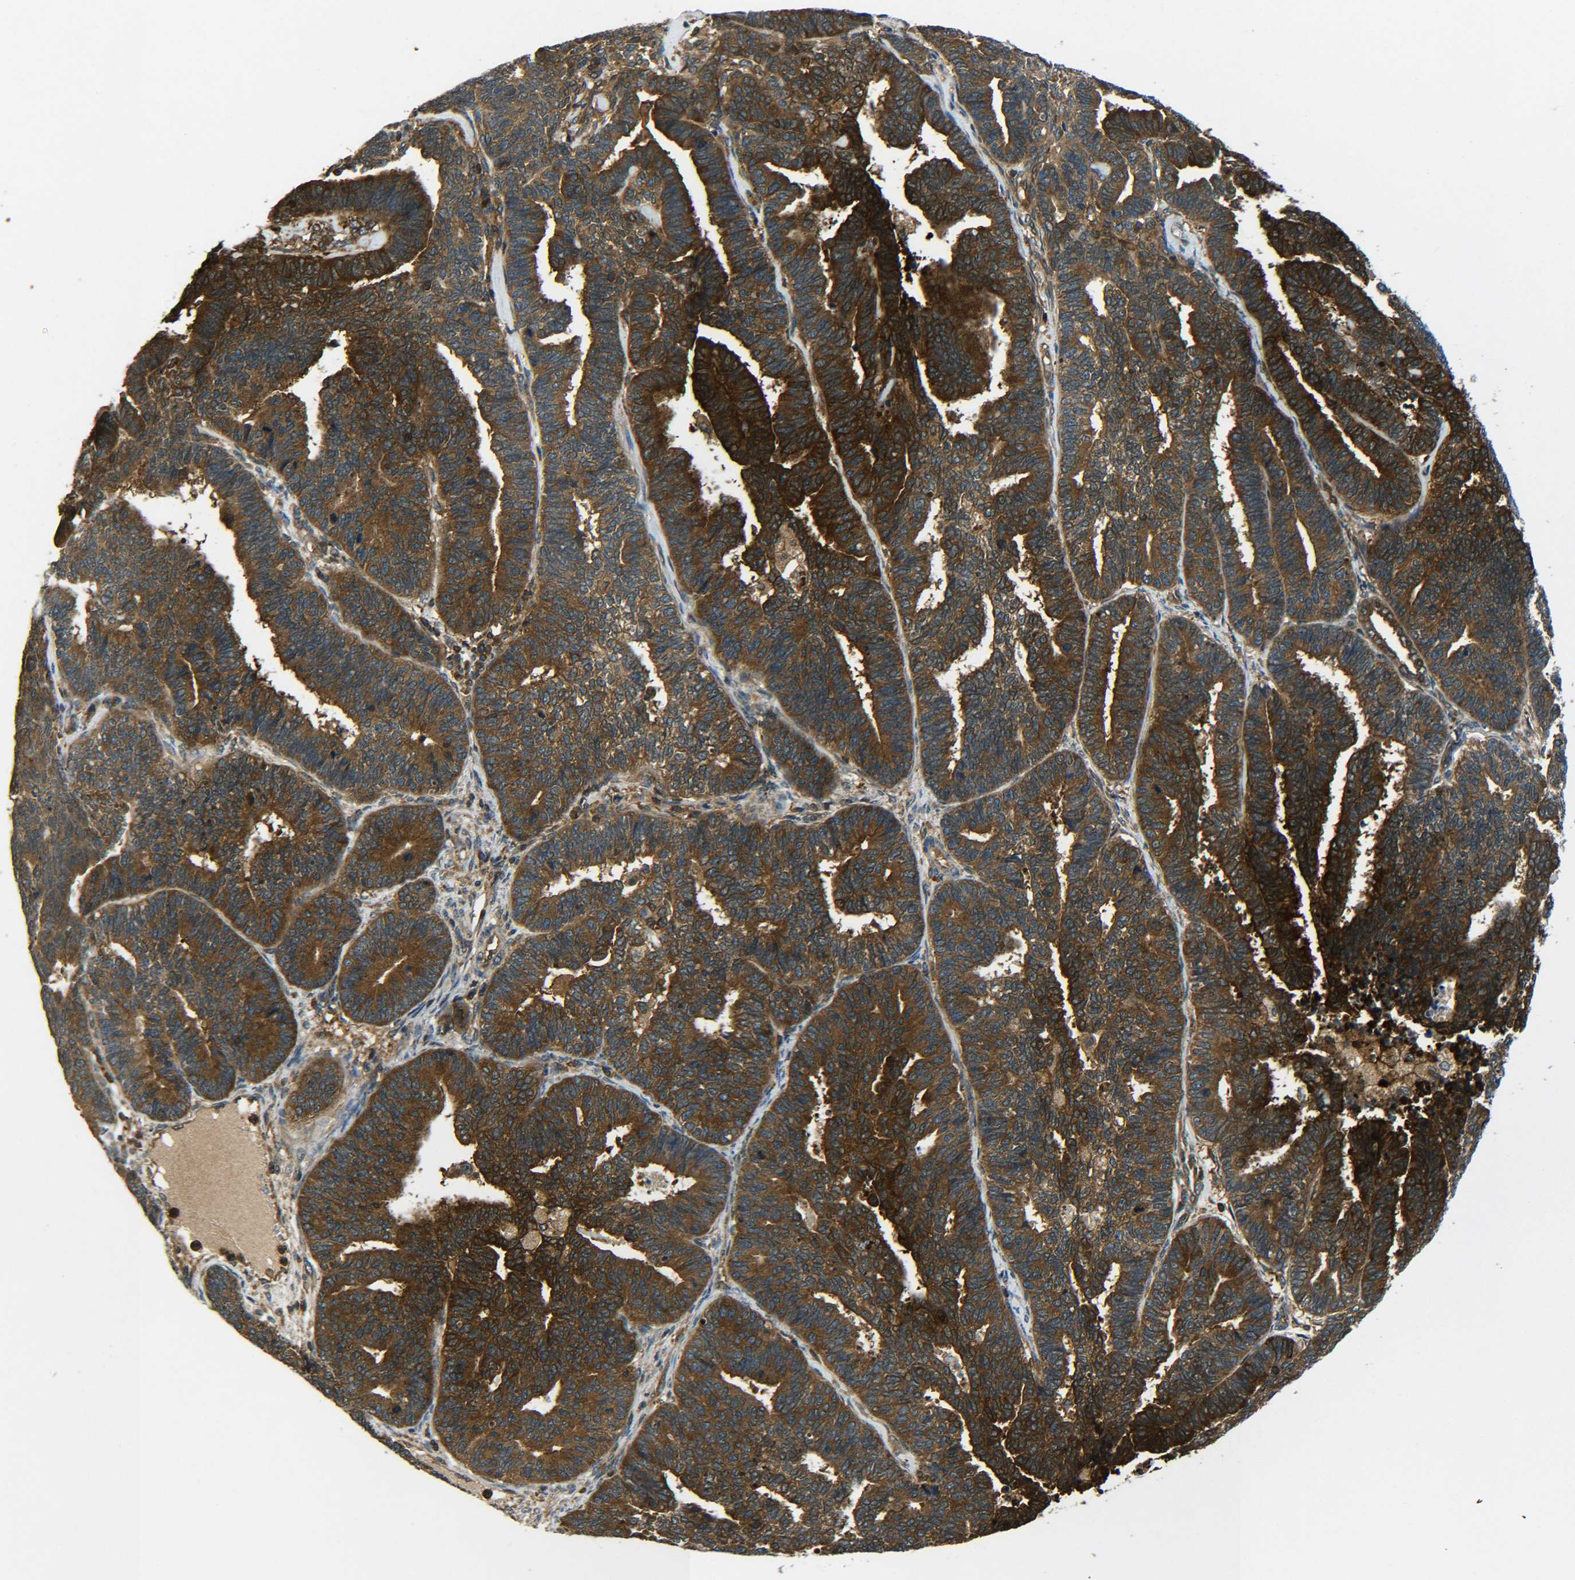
{"staining": {"intensity": "moderate", "quantity": ">75%", "location": "cytoplasmic/membranous"}, "tissue": "endometrial cancer", "cell_type": "Tumor cells", "image_type": "cancer", "snomed": [{"axis": "morphology", "description": "Adenocarcinoma, NOS"}, {"axis": "topography", "description": "Endometrium"}], "caption": "An IHC photomicrograph of tumor tissue is shown. Protein staining in brown labels moderate cytoplasmic/membranous positivity in endometrial adenocarcinoma within tumor cells. The staining is performed using DAB brown chromogen to label protein expression. The nuclei are counter-stained blue using hematoxylin.", "gene": "PREB", "patient": {"sex": "female", "age": 70}}